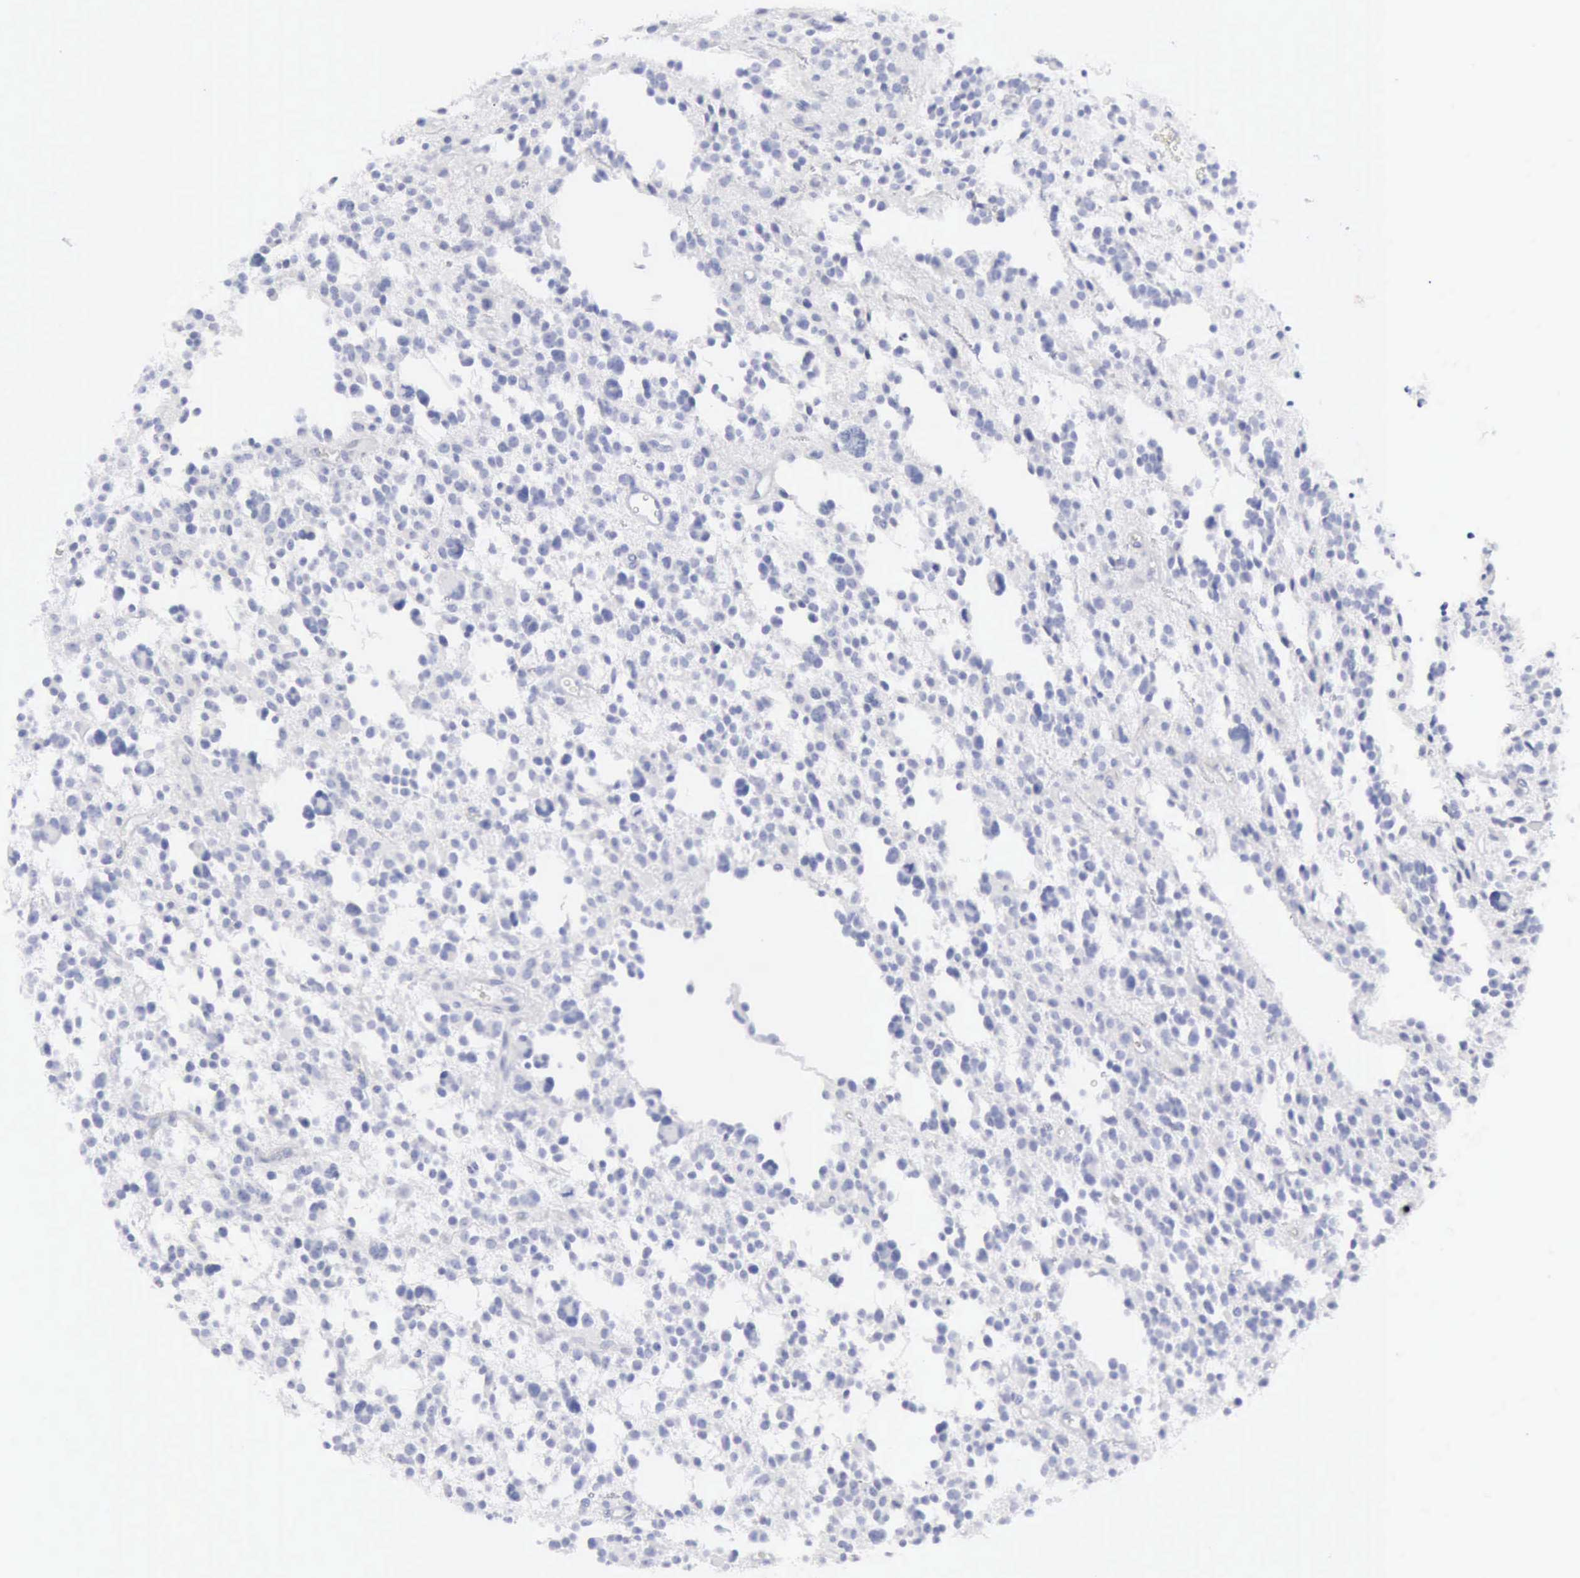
{"staining": {"intensity": "negative", "quantity": "none", "location": "none"}, "tissue": "glioma", "cell_type": "Tumor cells", "image_type": "cancer", "snomed": [{"axis": "morphology", "description": "Glioma, malignant, Low grade"}, {"axis": "topography", "description": "Brain"}], "caption": "Immunohistochemical staining of human glioma shows no significant positivity in tumor cells.", "gene": "GZMB", "patient": {"sex": "female", "age": 36}}